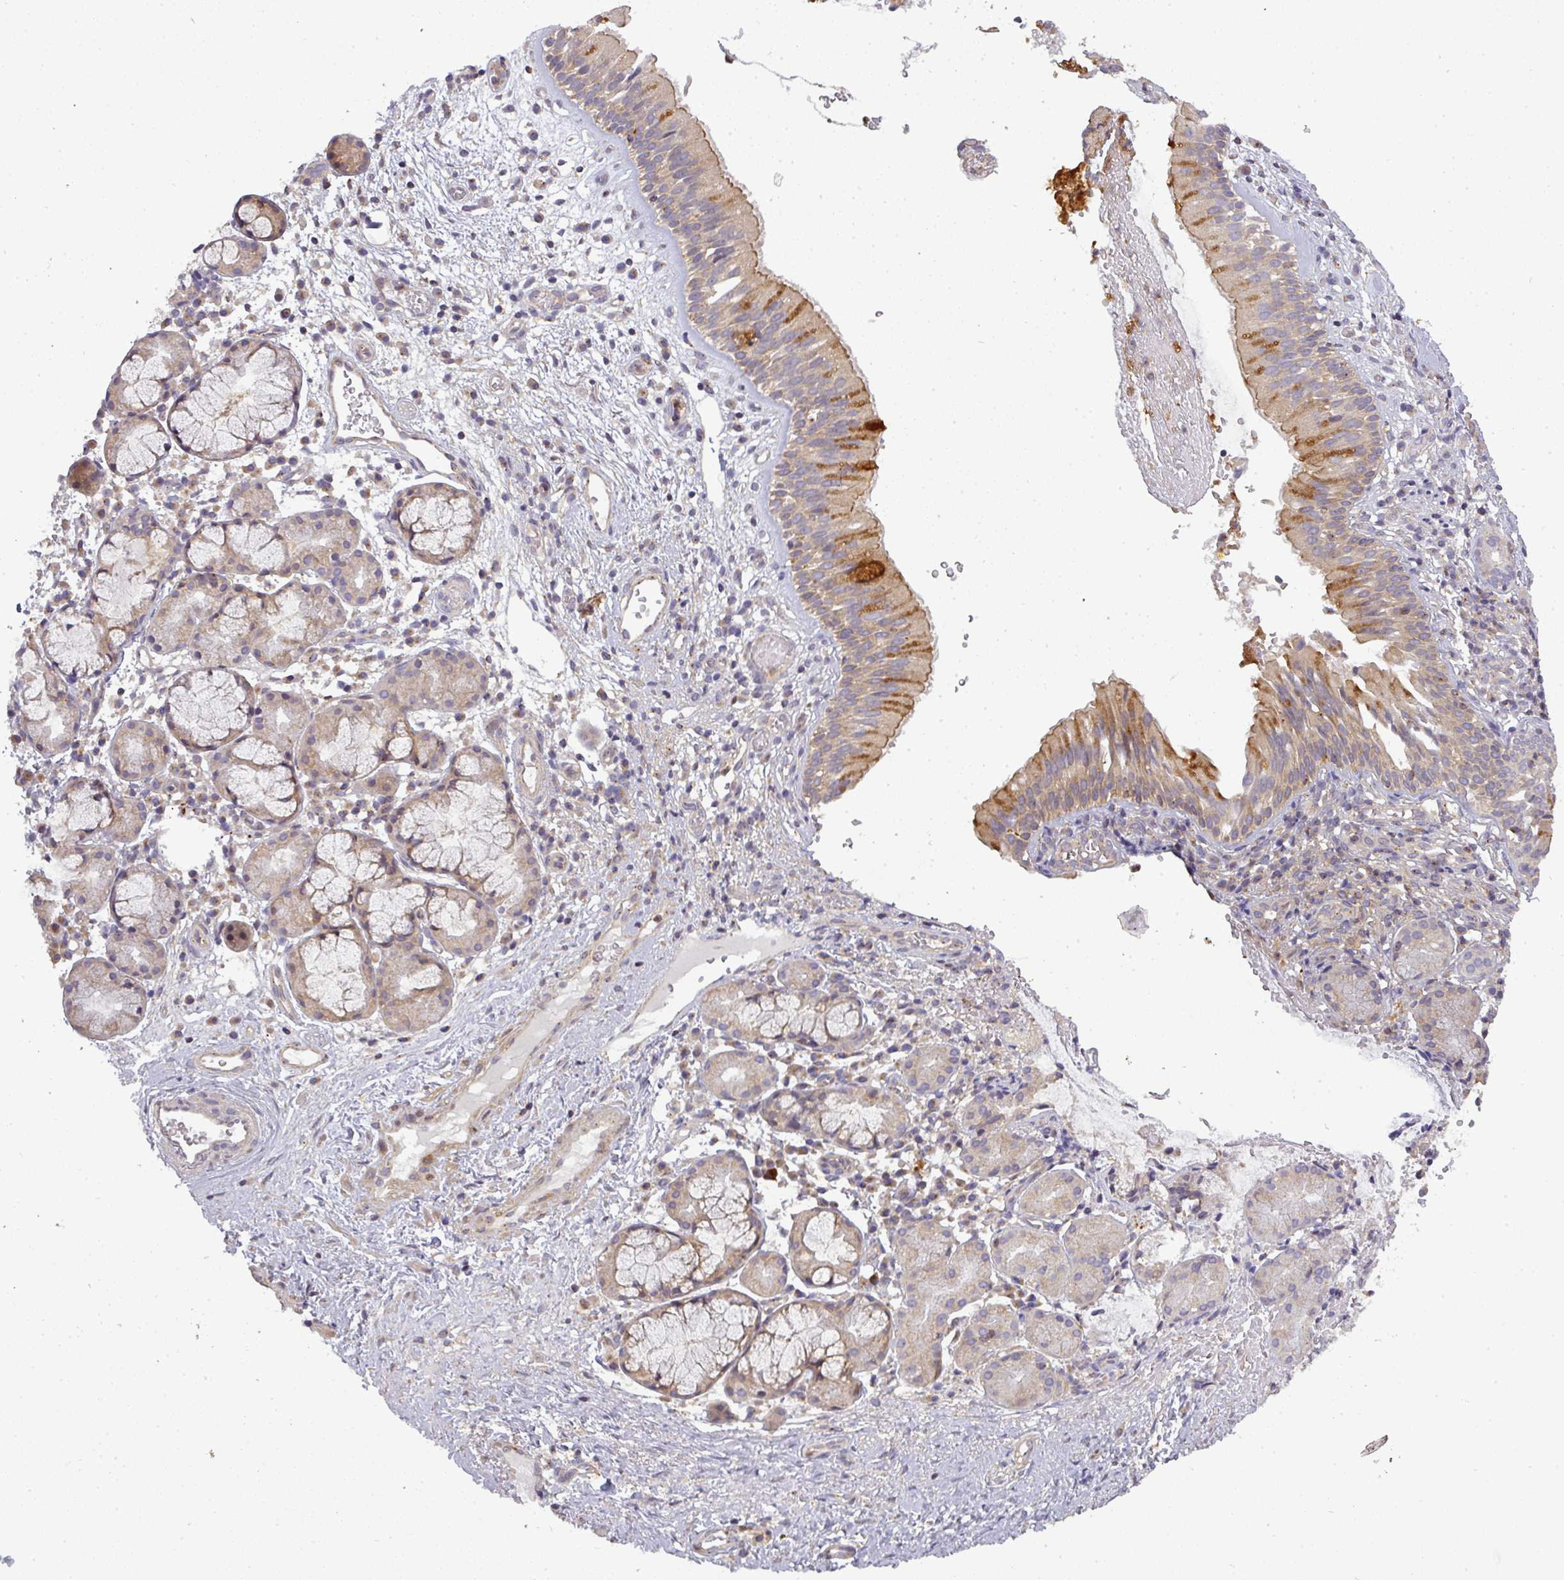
{"staining": {"intensity": "moderate", "quantity": "<25%", "location": "cytoplasmic/membranous"}, "tissue": "nasopharynx", "cell_type": "Respiratory epithelial cells", "image_type": "normal", "snomed": [{"axis": "morphology", "description": "Normal tissue, NOS"}, {"axis": "topography", "description": "Nasopharynx"}], "caption": "Human nasopharynx stained with a brown dye demonstrates moderate cytoplasmic/membranous positive expression in about <25% of respiratory epithelial cells.", "gene": "NIN", "patient": {"sex": "male", "age": 65}}